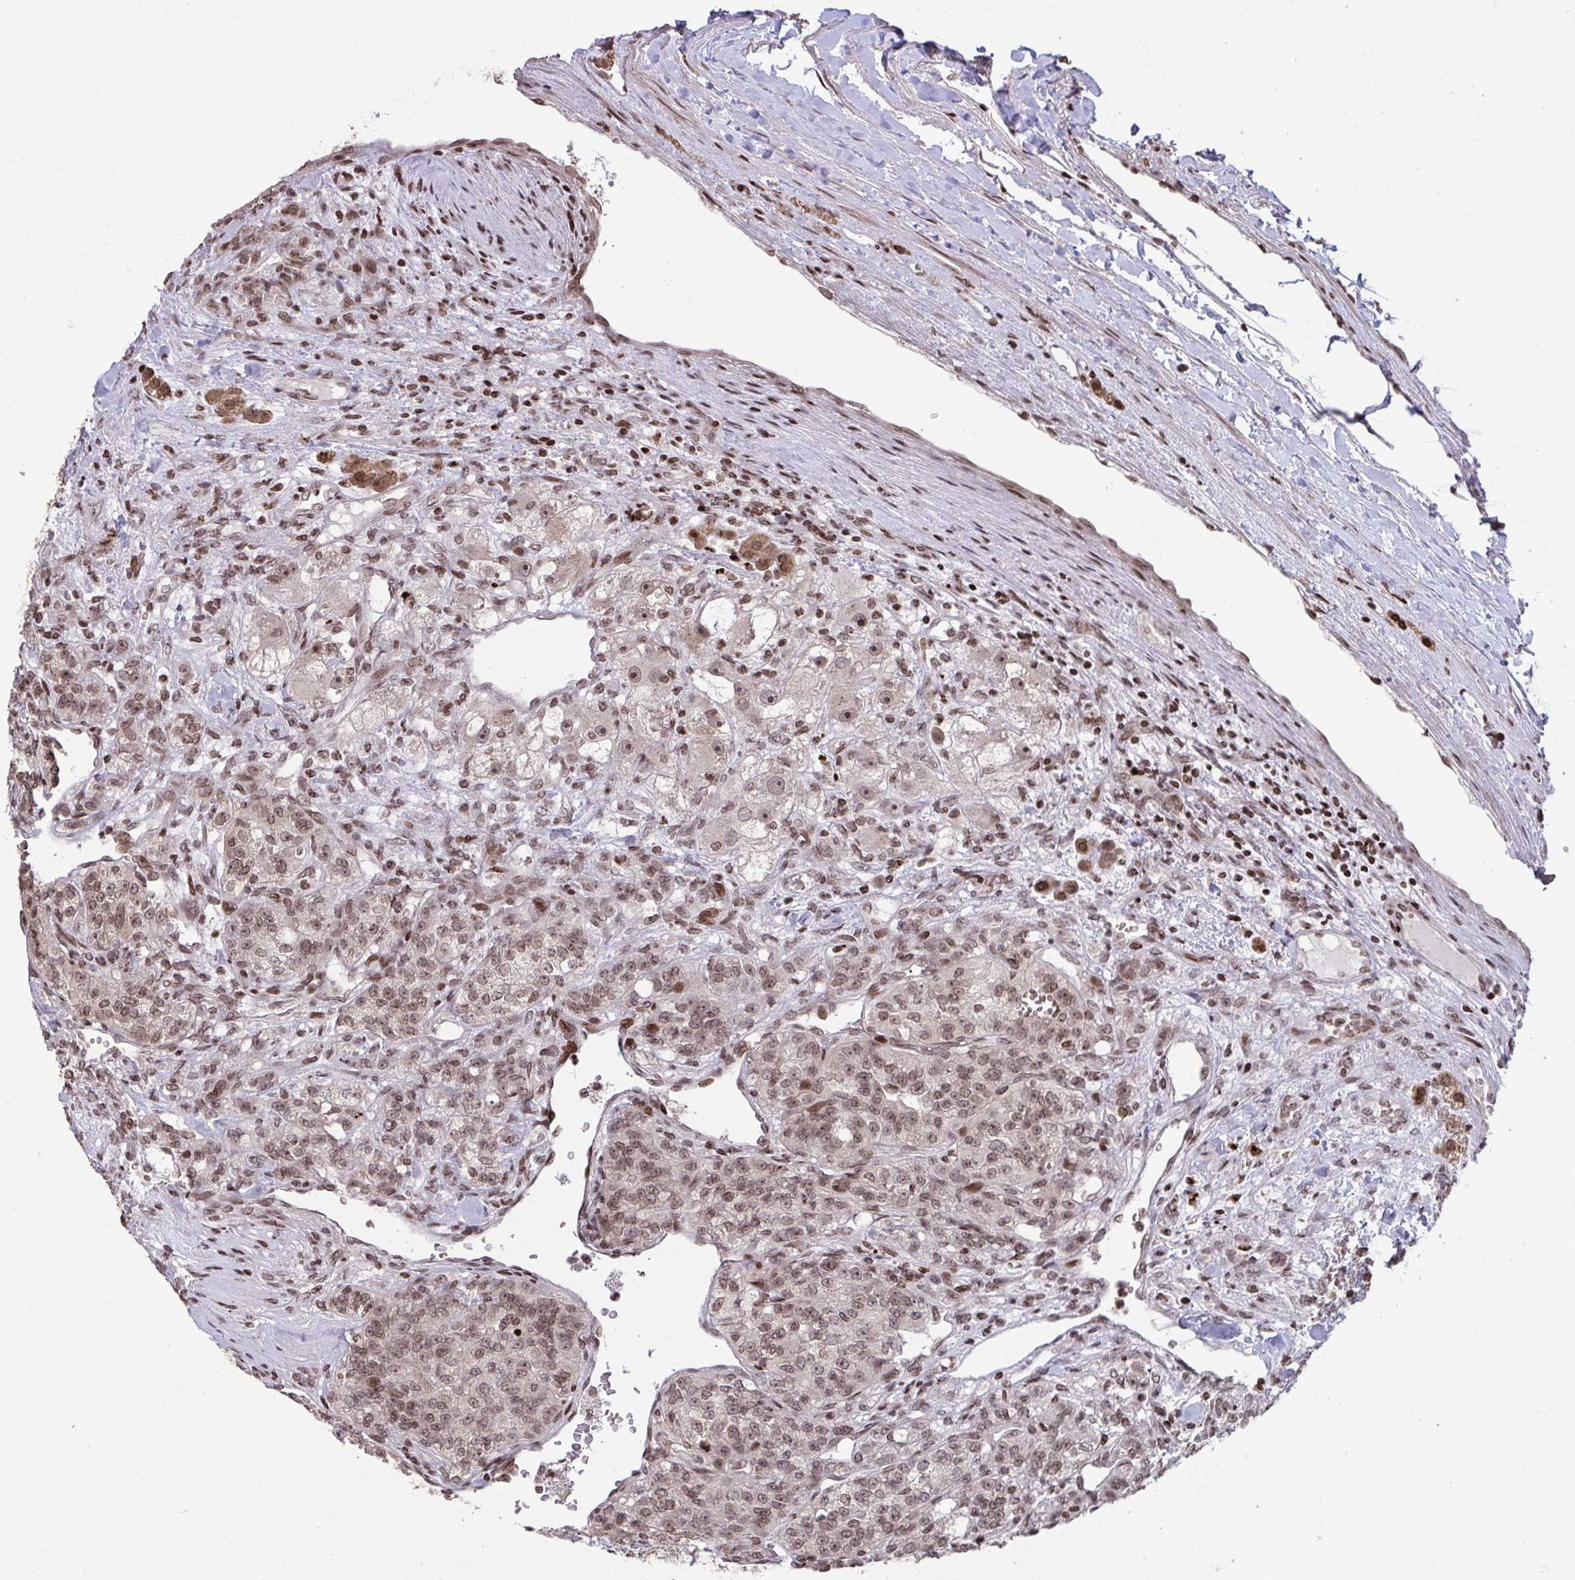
{"staining": {"intensity": "moderate", "quantity": ">75%", "location": "nuclear"}, "tissue": "renal cancer", "cell_type": "Tumor cells", "image_type": "cancer", "snomed": [{"axis": "morphology", "description": "Adenocarcinoma, NOS"}, {"axis": "topography", "description": "Kidney"}], "caption": "This histopathology image reveals immunohistochemistry staining of renal cancer, with medium moderate nuclear expression in approximately >75% of tumor cells.", "gene": "NIP7", "patient": {"sex": "female", "age": 63}}